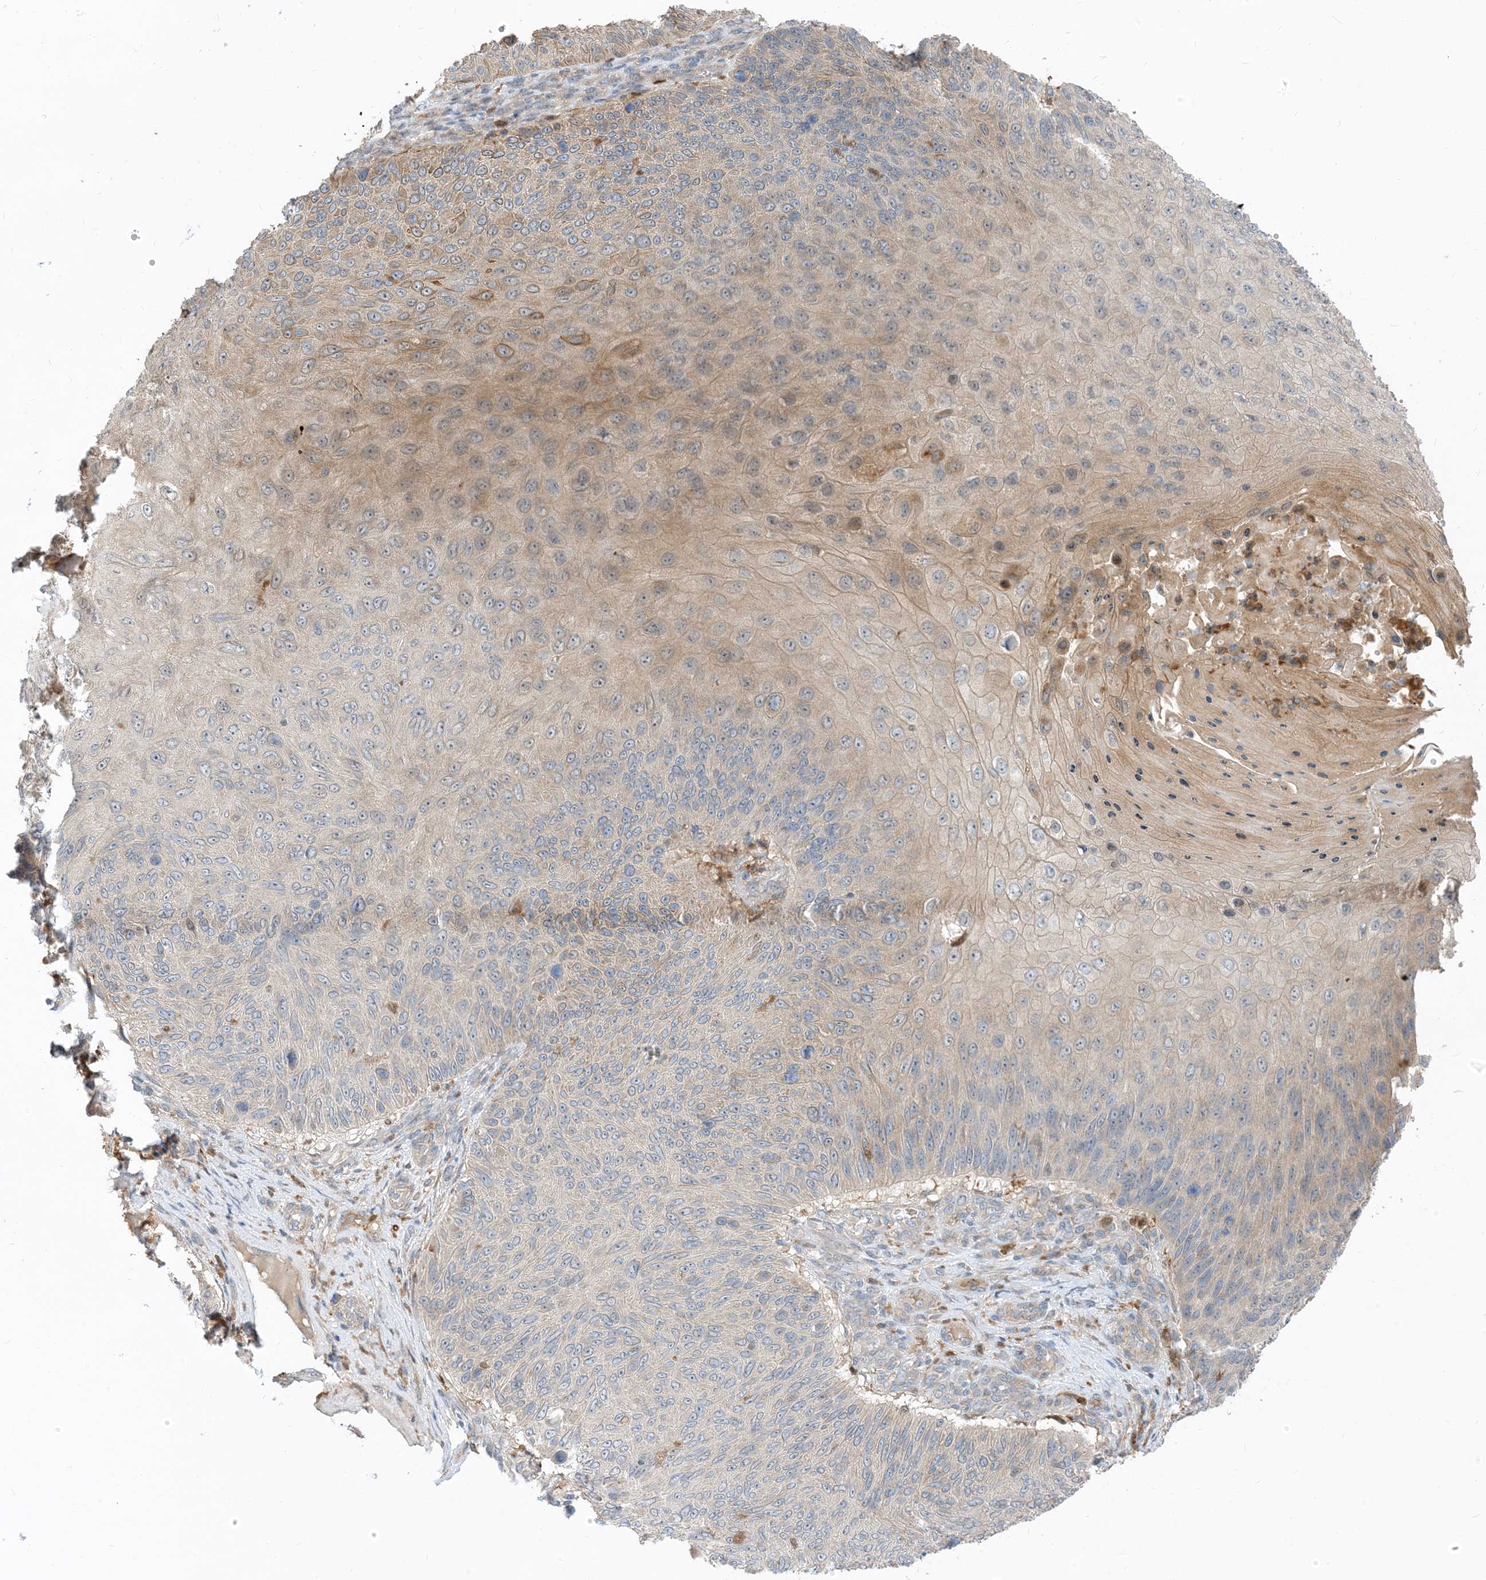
{"staining": {"intensity": "weak", "quantity": "25%-75%", "location": "cytoplasmic/membranous"}, "tissue": "skin cancer", "cell_type": "Tumor cells", "image_type": "cancer", "snomed": [{"axis": "morphology", "description": "Squamous cell carcinoma, NOS"}, {"axis": "topography", "description": "Skin"}], "caption": "A photomicrograph of skin squamous cell carcinoma stained for a protein demonstrates weak cytoplasmic/membranous brown staining in tumor cells.", "gene": "NAGK", "patient": {"sex": "female", "age": 88}}